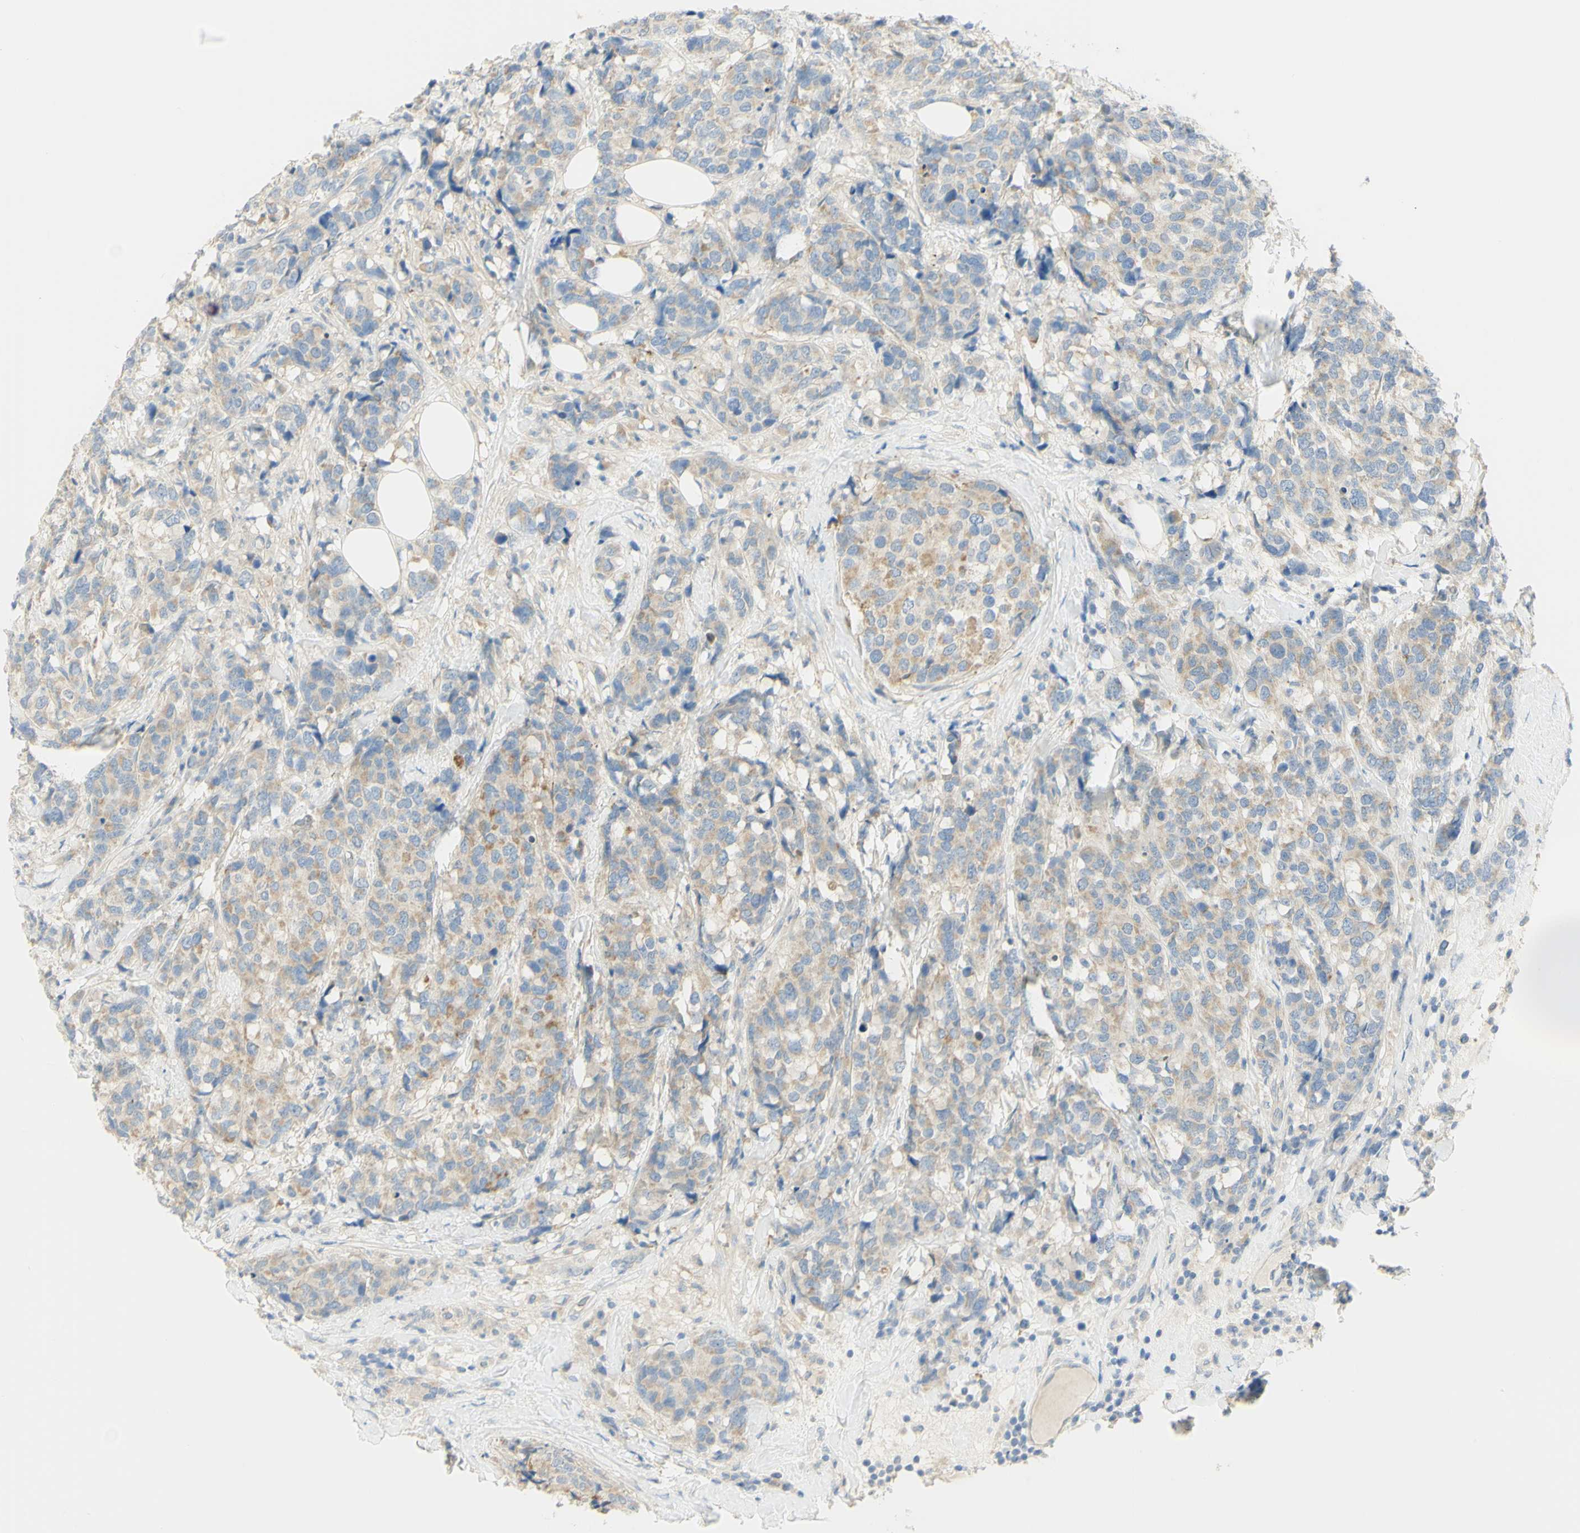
{"staining": {"intensity": "moderate", "quantity": "25%-75%", "location": "cytoplasmic/membranous"}, "tissue": "breast cancer", "cell_type": "Tumor cells", "image_type": "cancer", "snomed": [{"axis": "morphology", "description": "Lobular carcinoma"}, {"axis": "topography", "description": "Breast"}], "caption": "This is a histology image of IHC staining of breast cancer (lobular carcinoma), which shows moderate staining in the cytoplasmic/membranous of tumor cells.", "gene": "GCNT3", "patient": {"sex": "female", "age": 59}}